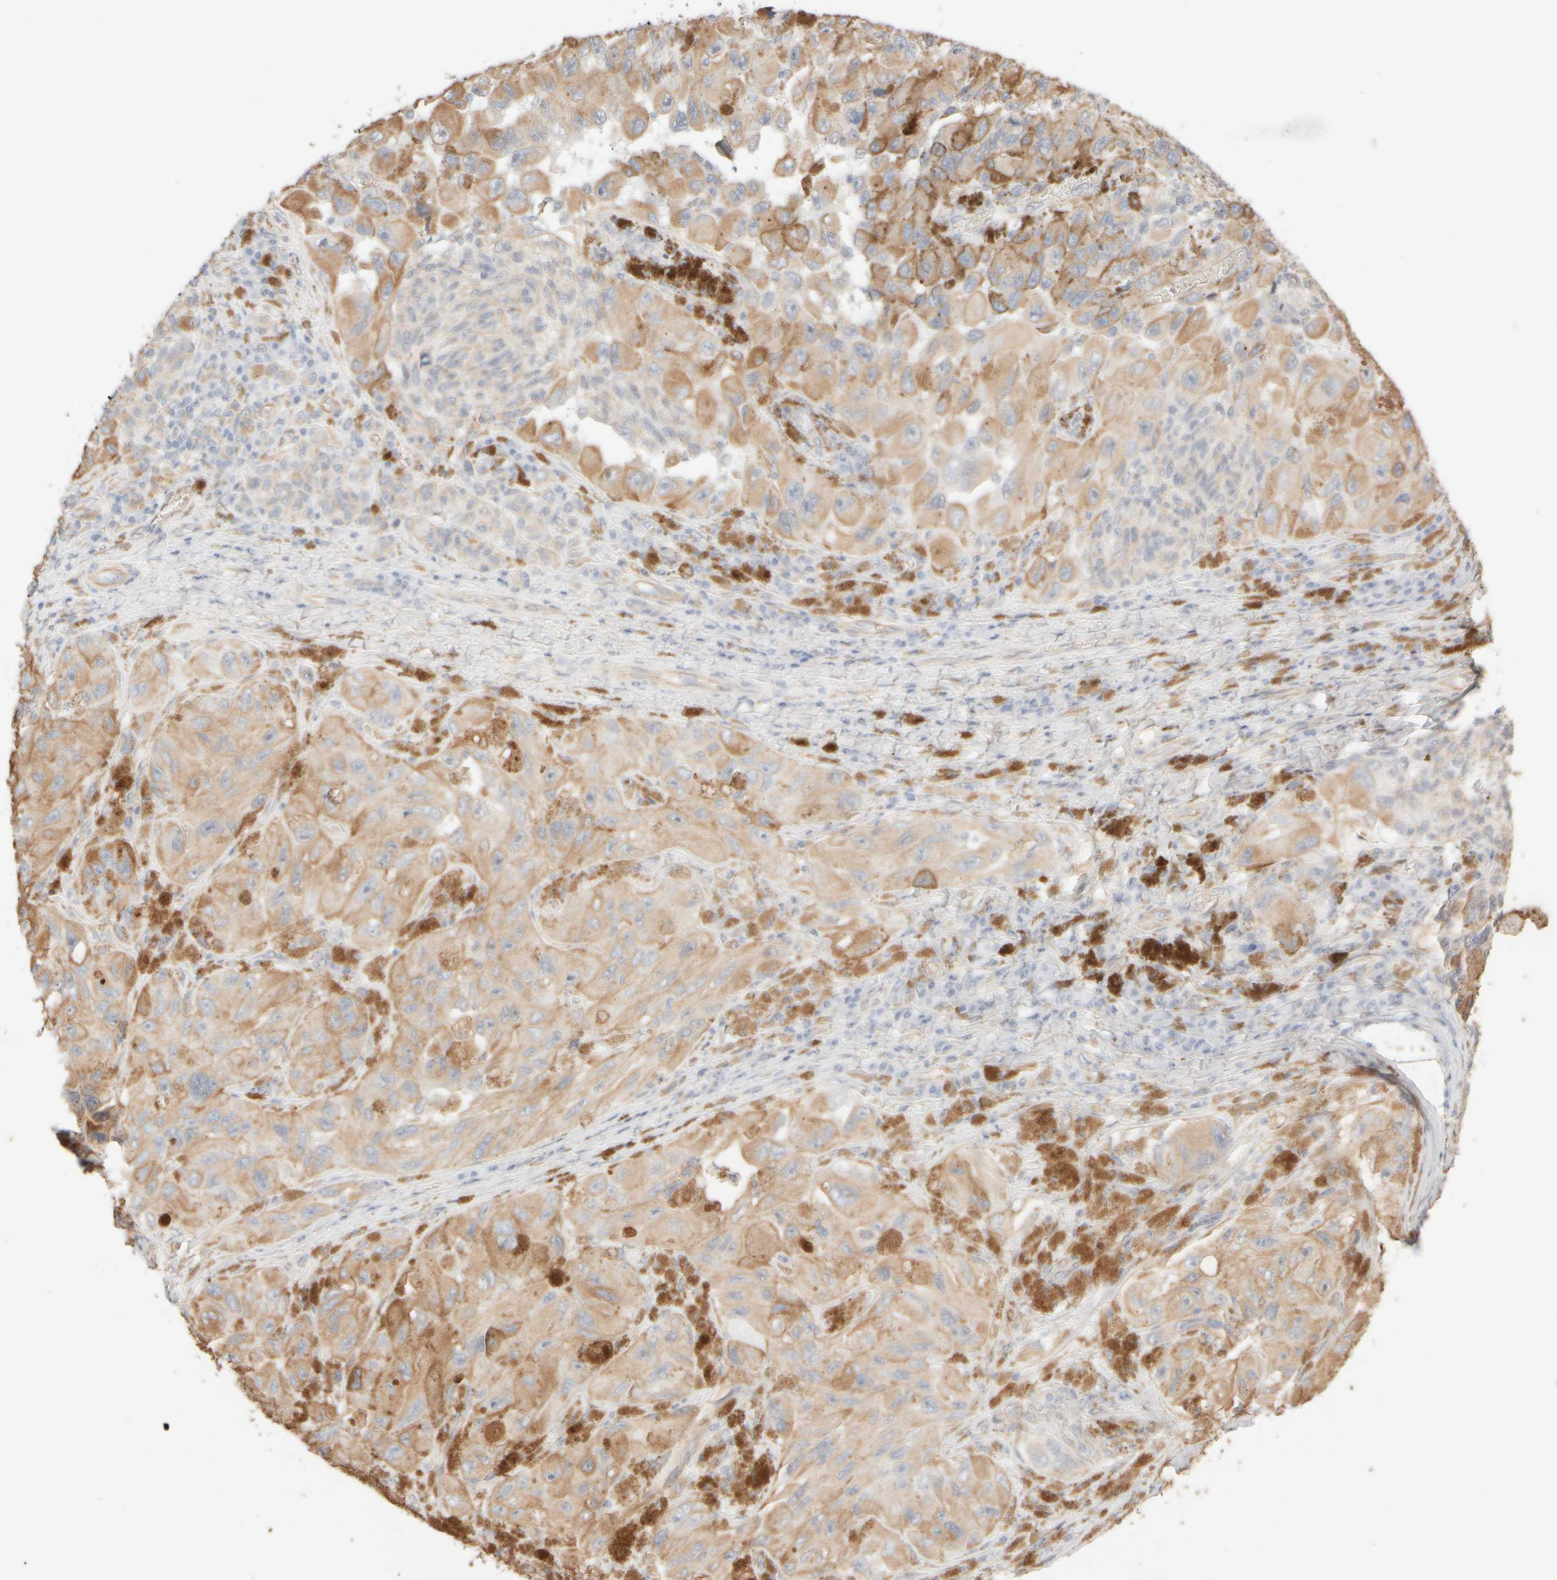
{"staining": {"intensity": "weak", "quantity": ">75%", "location": "cytoplasmic/membranous"}, "tissue": "melanoma", "cell_type": "Tumor cells", "image_type": "cancer", "snomed": [{"axis": "morphology", "description": "Malignant melanoma, NOS"}, {"axis": "topography", "description": "Skin"}], "caption": "This micrograph displays IHC staining of human malignant melanoma, with low weak cytoplasmic/membranous positivity in approximately >75% of tumor cells.", "gene": "KRT15", "patient": {"sex": "female", "age": 73}}